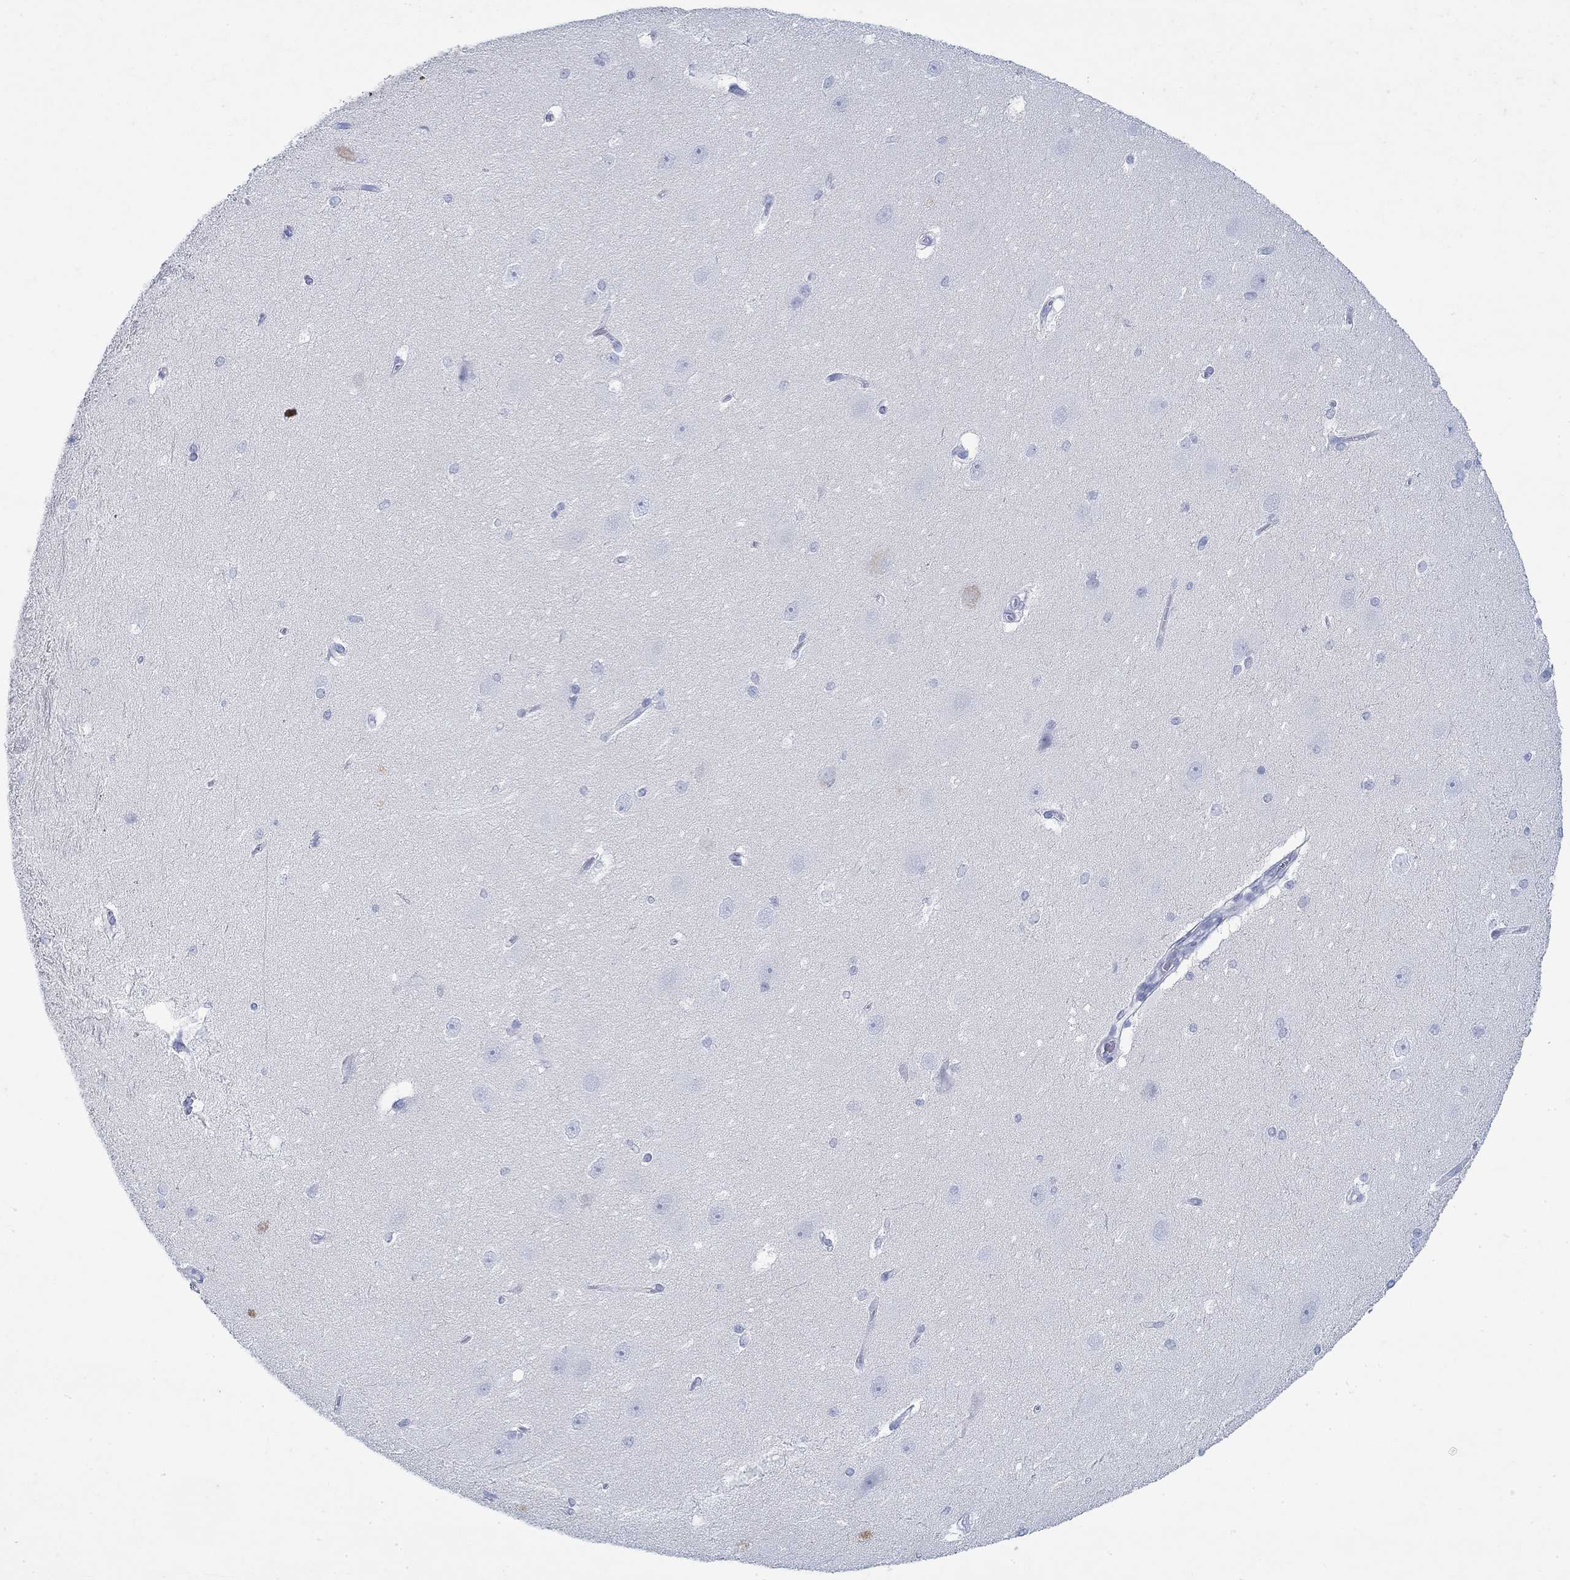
{"staining": {"intensity": "negative", "quantity": "none", "location": "none"}, "tissue": "hippocampus", "cell_type": "Glial cells", "image_type": "normal", "snomed": [{"axis": "morphology", "description": "Normal tissue, NOS"}, {"axis": "topography", "description": "Cerebral cortex"}, {"axis": "topography", "description": "Hippocampus"}], "caption": "The histopathology image exhibits no staining of glial cells in benign hippocampus. (Immunohistochemistry, brightfield microscopy, high magnification).", "gene": "PAX9", "patient": {"sex": "female", "age": 19}}